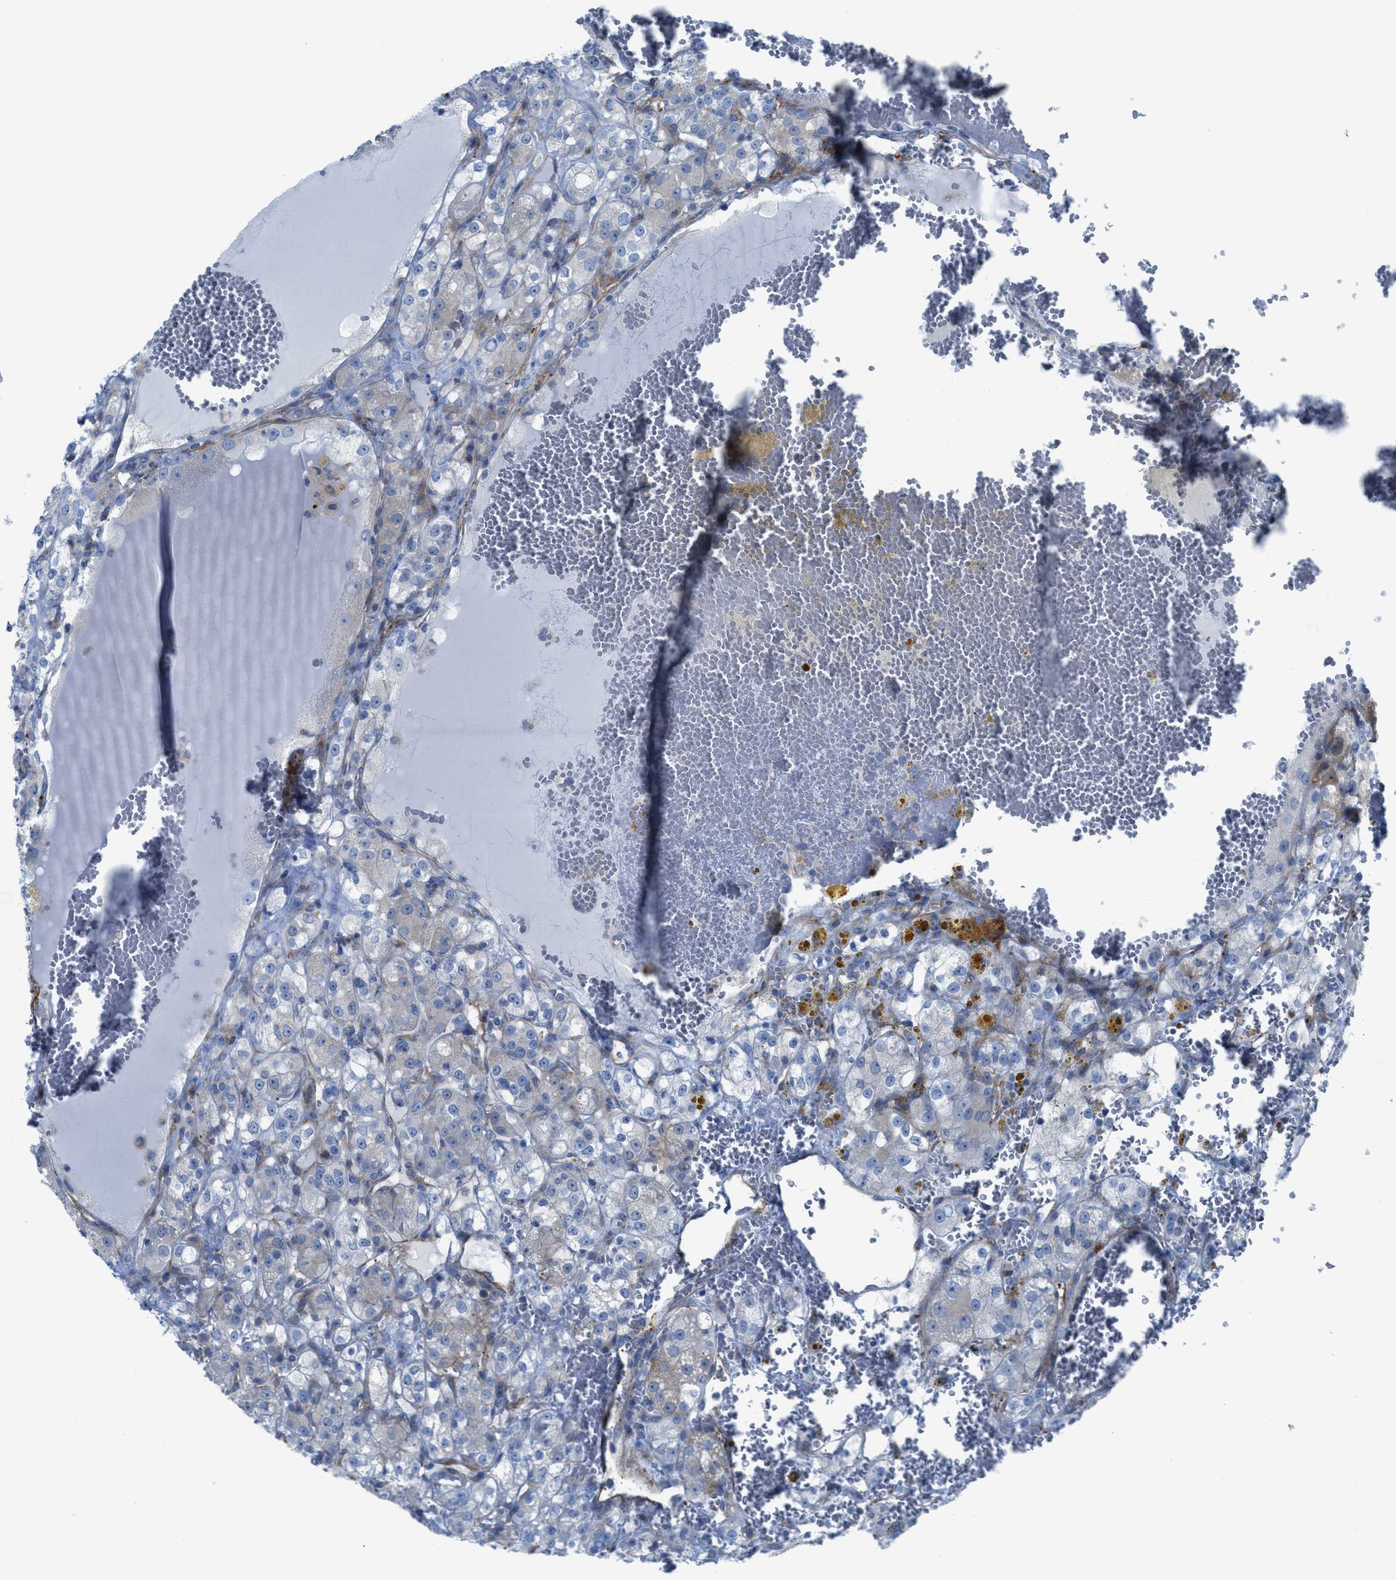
{"staining": {"intensity": "negative", "quantity": "none", "location": "none"}, "tissue": "renal cancer", "cell_type": "Tumor cells", "image_type": "cancer", "snomed": [{"axis": "morphology", "description": "Normal tissue, NOS"}, {"axis": "morphology", "description": "Adenocarcinoma, NOS"}, {"axis": "topography", "description": "Kidney"}], "caption": "This is an immunohistochemistry (IHC) photomicrograph of human adenocarcinoma (renal). There is no expression in tumor cells.", "gene": "KCNH7", "patient": {"sex": "male", "age": 61}}